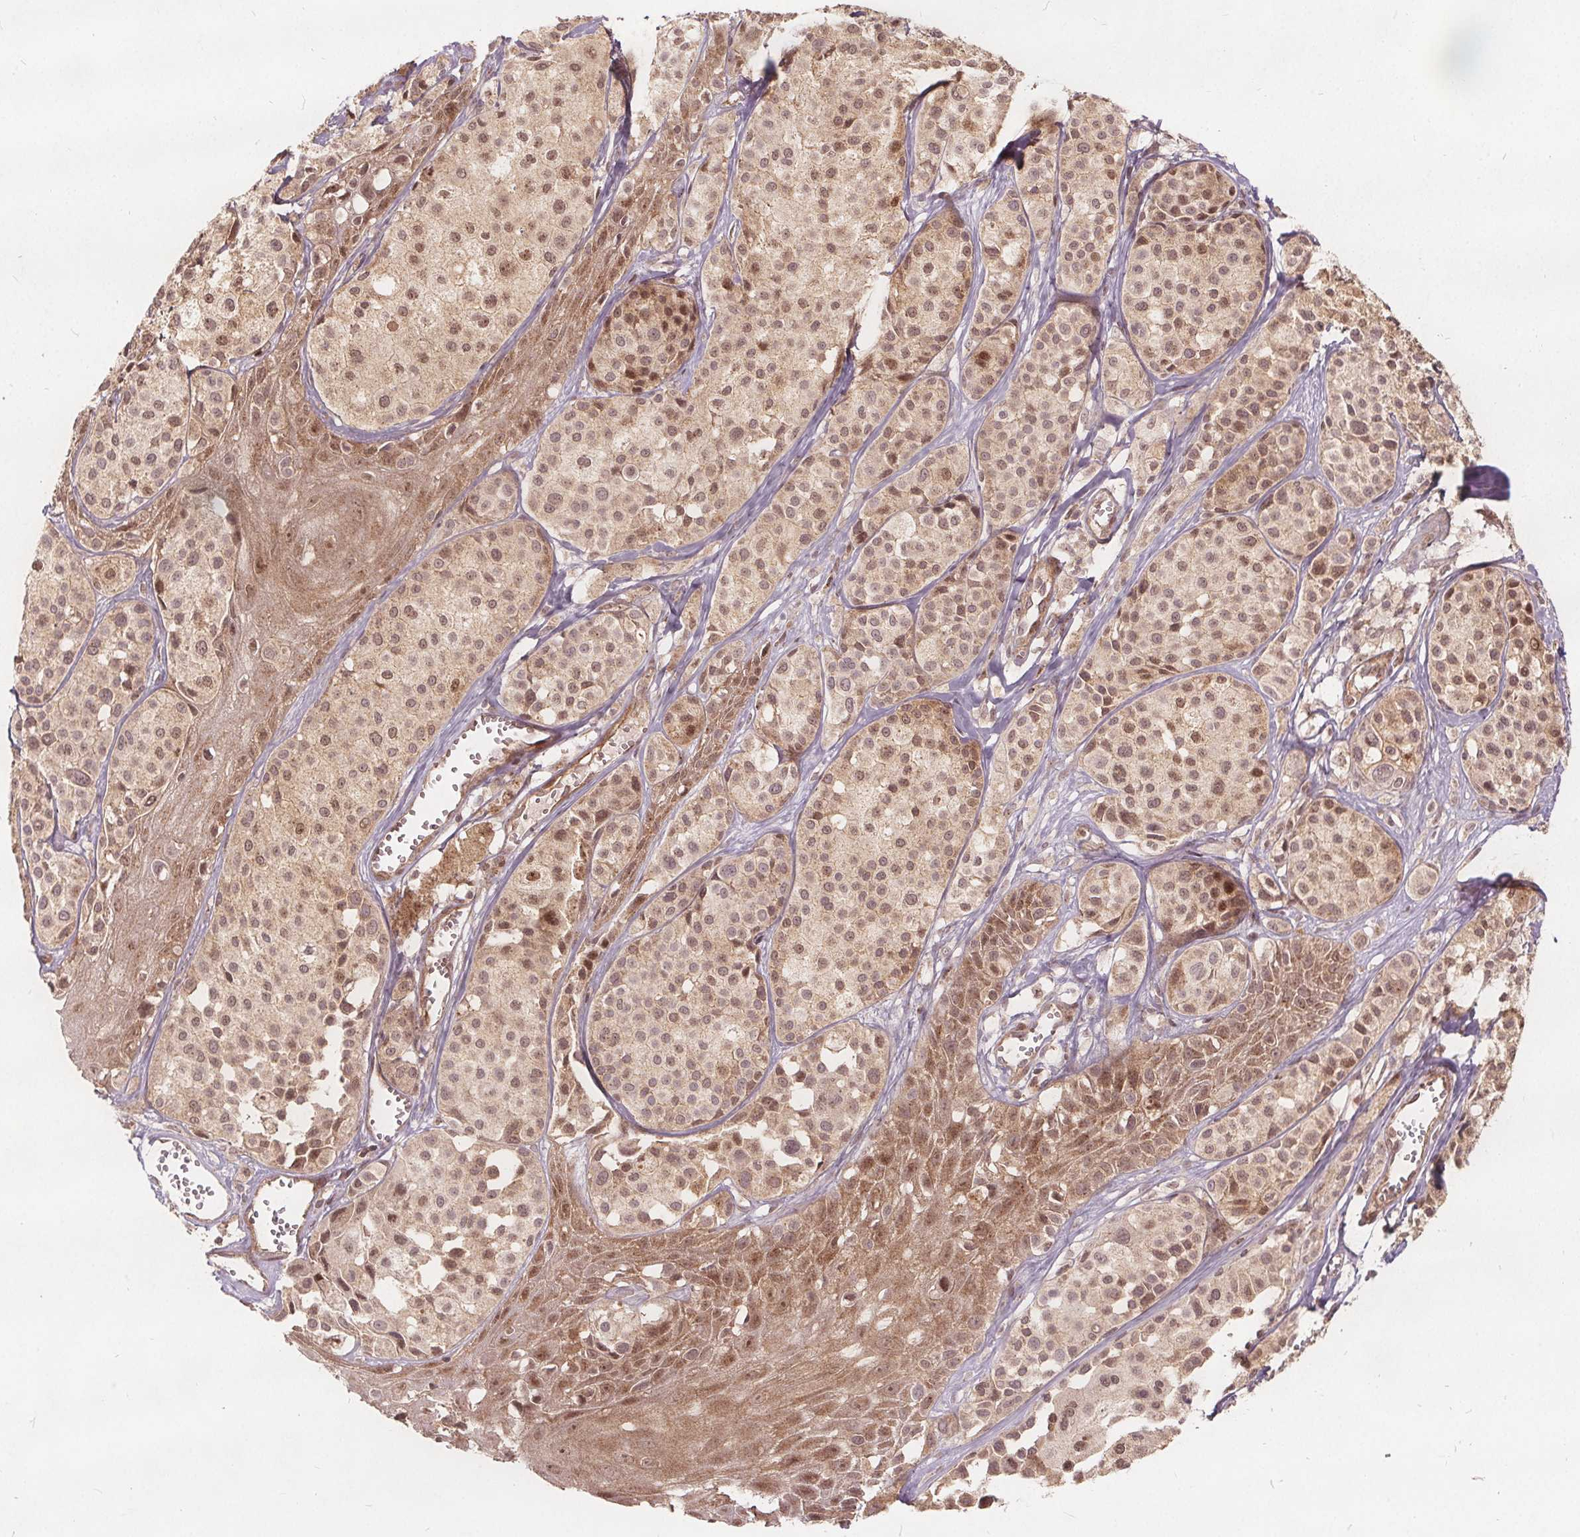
{"staining": {"intensity": "moderate", "quantity": ">75%", "location": "nuclear"}, "tissue": "melanoma", "cell_type": "Tumor cells", "image_type": "cancer", "snomed": [{"axis": "morphology", "description": "Malignant melanoma, NOS"}, {"axis": "topography", "description": "Skin"}], "caption": "A high-resolution image shows immunohistochemistry (IHC) staining of malignant melanoma, which reveals moderate nuclear positivity in about >75% of tumor cells. The staining was performed using DAB to visualize the protein expression in brown, while the nuclei were stained in blue with hematoxylin (Magnification: 20x).", "gene": "PPP1CB", "patient": {"sex": "male", "age": 77}}